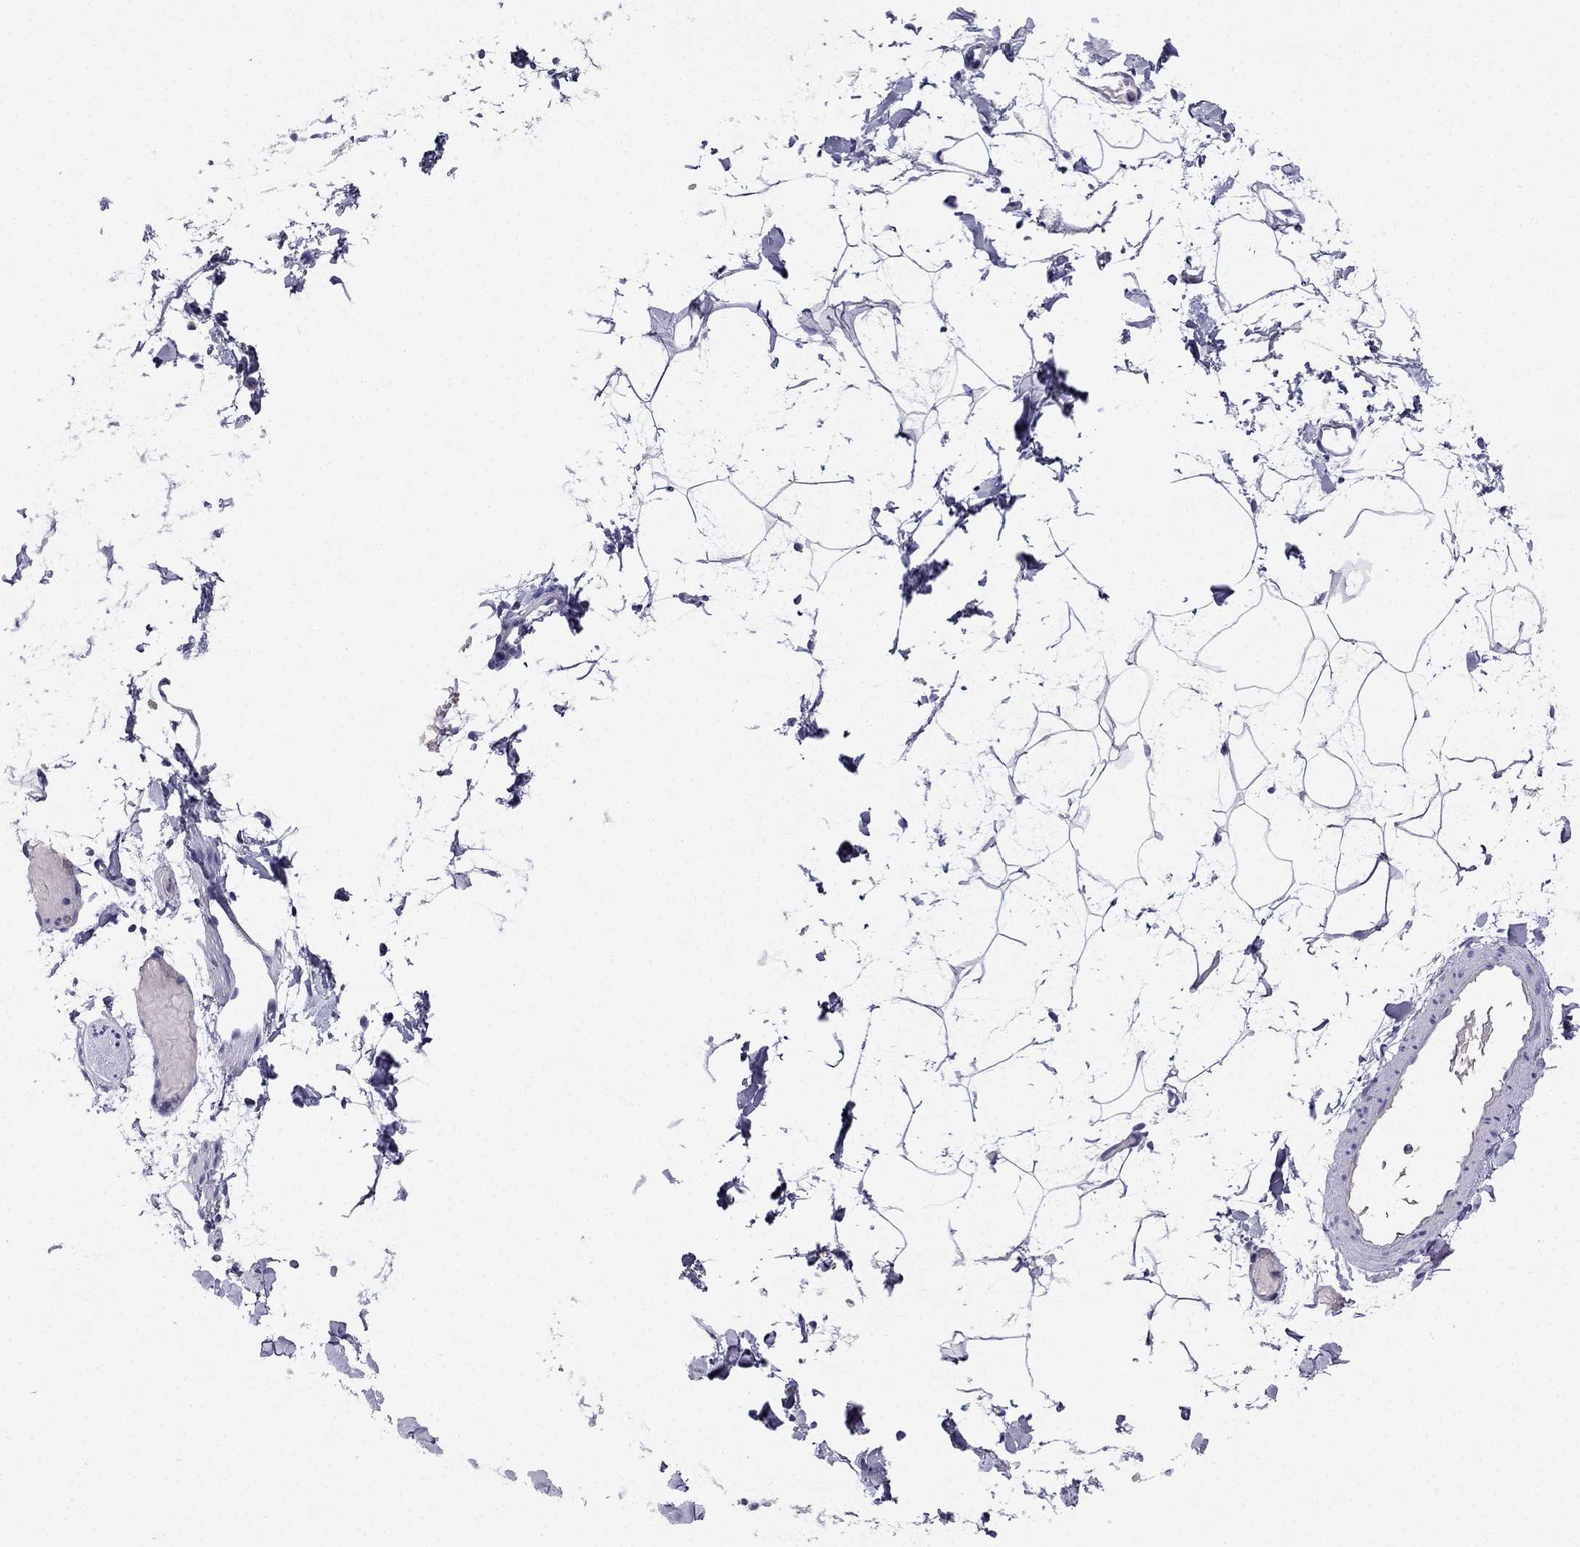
{"staining": {"intensity": "negative", "quantity": "none", "location": "none"}, "tissue": "adipose tissue", "cell_type": "Adipocytes", "image_type": "normal", "snomed": [{"axis": "morphology", "description": "Normal tissue, NOS"}, {"axis": "topography", "description": "Gallbladder"}, {"axis": "topography", "description": "Peripheral nerve tissue"}], "caption": "Immunohistochemical staining of unremarkable human adipose tissue reveals no significant expression in adipocytes.", "gene": "NPTX1", "patient": {"sex": "female", "age": 45}}